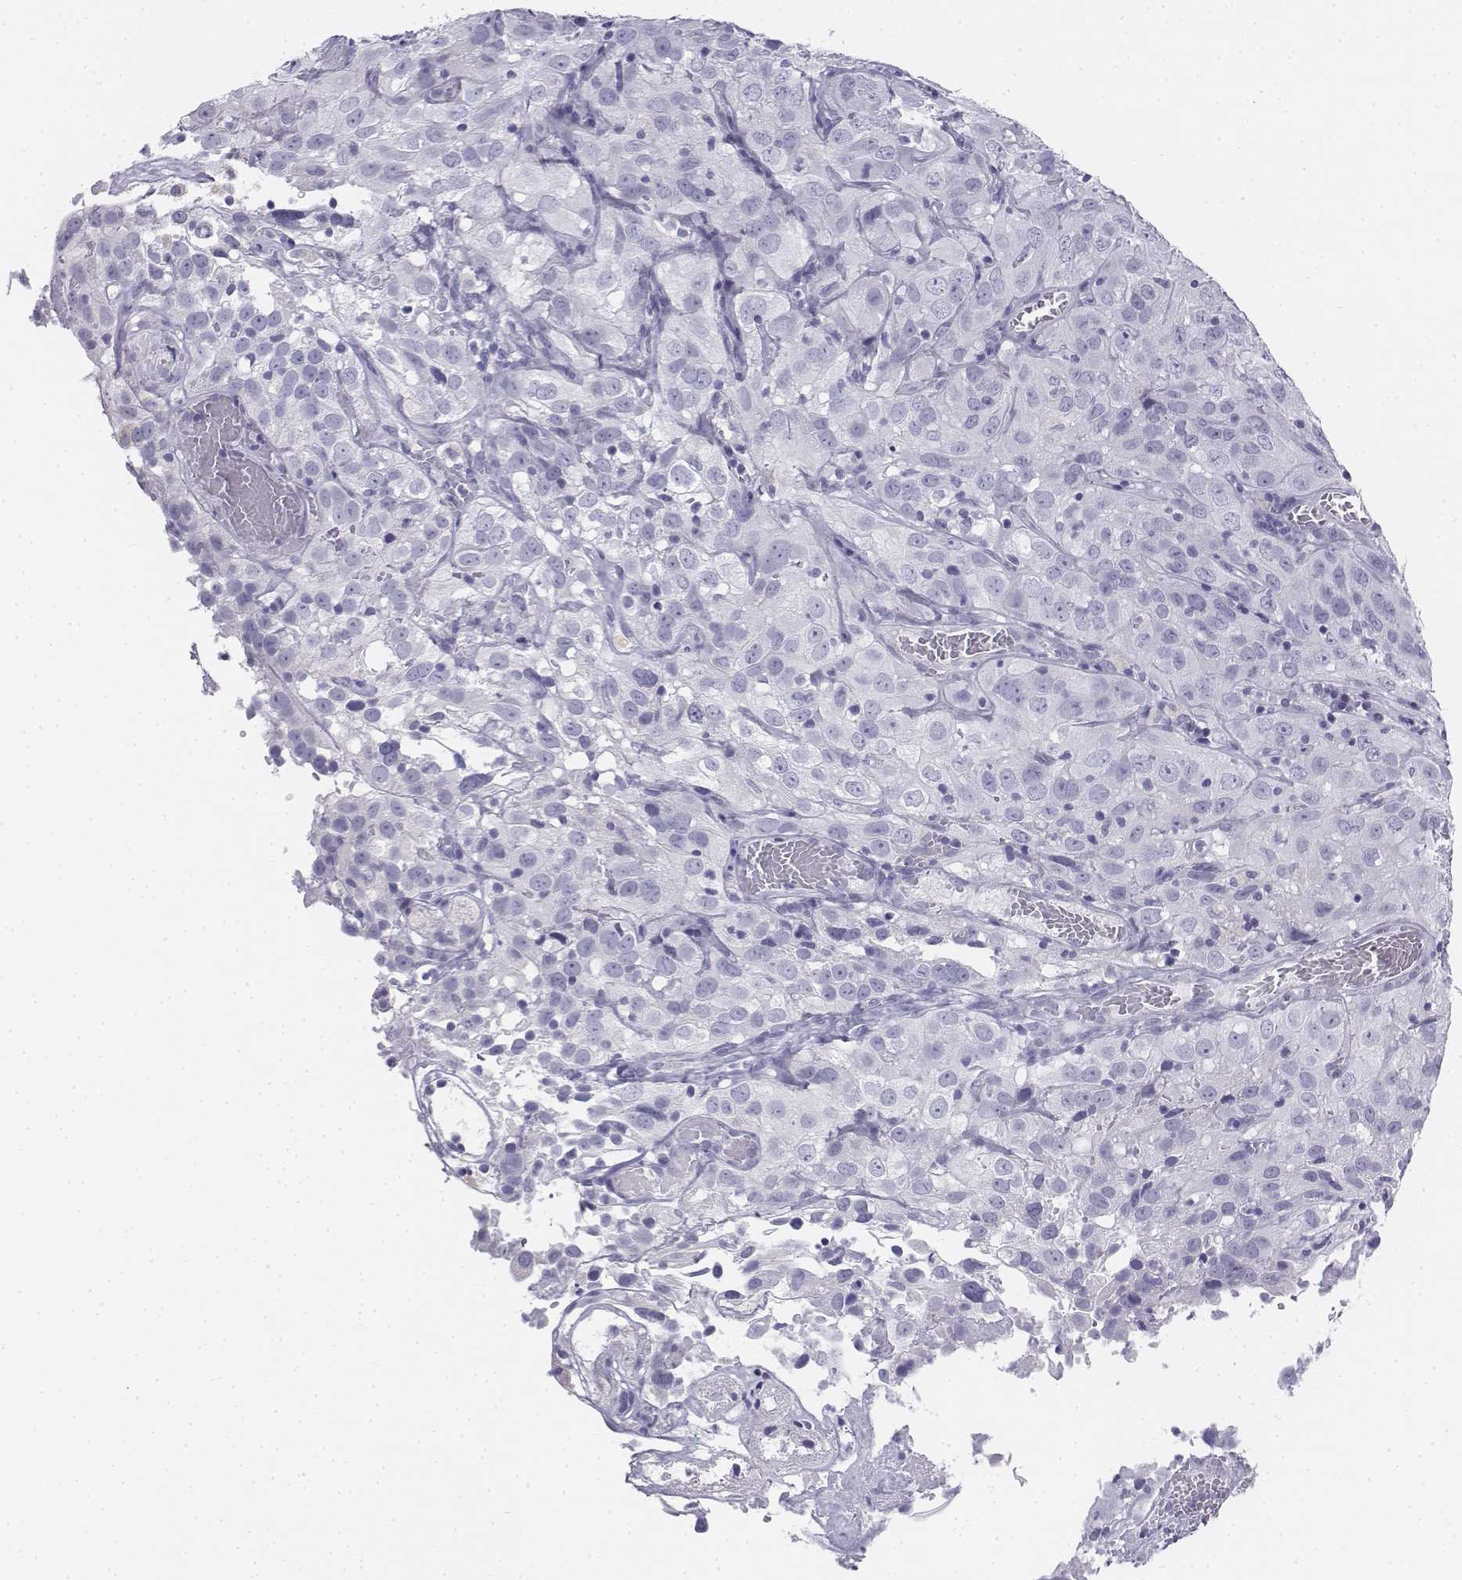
{"staining": {"intensity": "negative", "quantity": "none", "location": "none"}, "tissue": "cervical cancer", "cell_type": "Tumor cells", "image_type": "cancer", "snomed": [{"axis": "morphology", "description": "Squamous cell carcinoma, NOS"}, {"axis": "topography", "description": "Cervix"}], "caption": "Cervical cancer (squamous cell carcinoma) was stained to show a protein in brown. There is no significant staining in tumor cells.", "gene": "TH", "patient": {"sex": "female", "age": 32}}